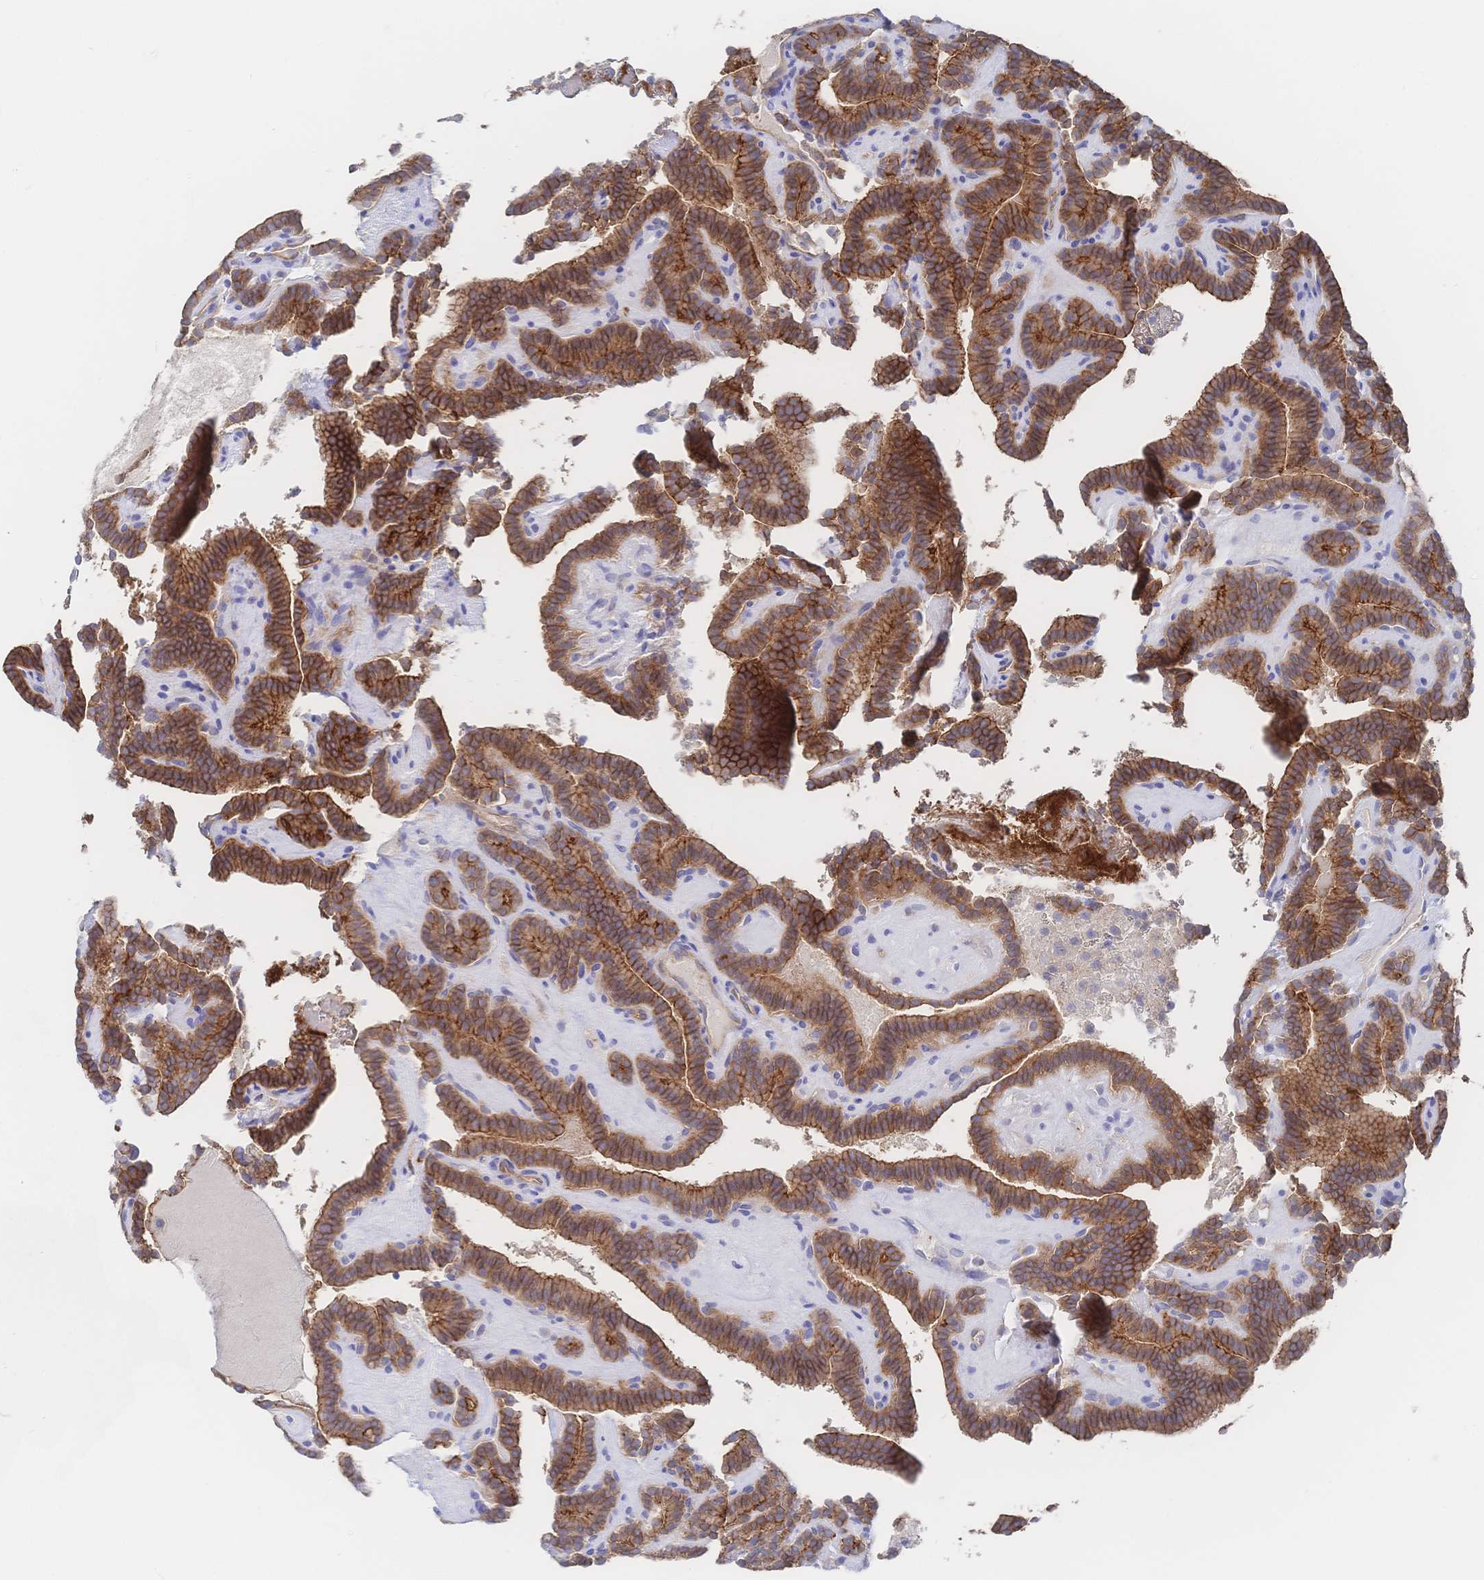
{"staining": {"intensity": "strong", "quantity": ">75%", "location": "cytoplasmic/membranous"}, "tissue": "thyroid cancer", "cell_type": "Tumor cells", "image_type": "cancer", "snomed": [{"axis": "morphology", "description": "Papillary adenocarcinoma, NOS"}, {"axis": "topography", "description": "Thyroid gland"}], "caption": "Immunohistochemistry (IHC) micrograph of human thyroid cancer stained for a protein (brown), which displays high levels of strong cytoplasmic/membranous staining in approximately >75% of tumor cells.", "gene": "F11R", "patient": {"sex": "female", "age": 21}}